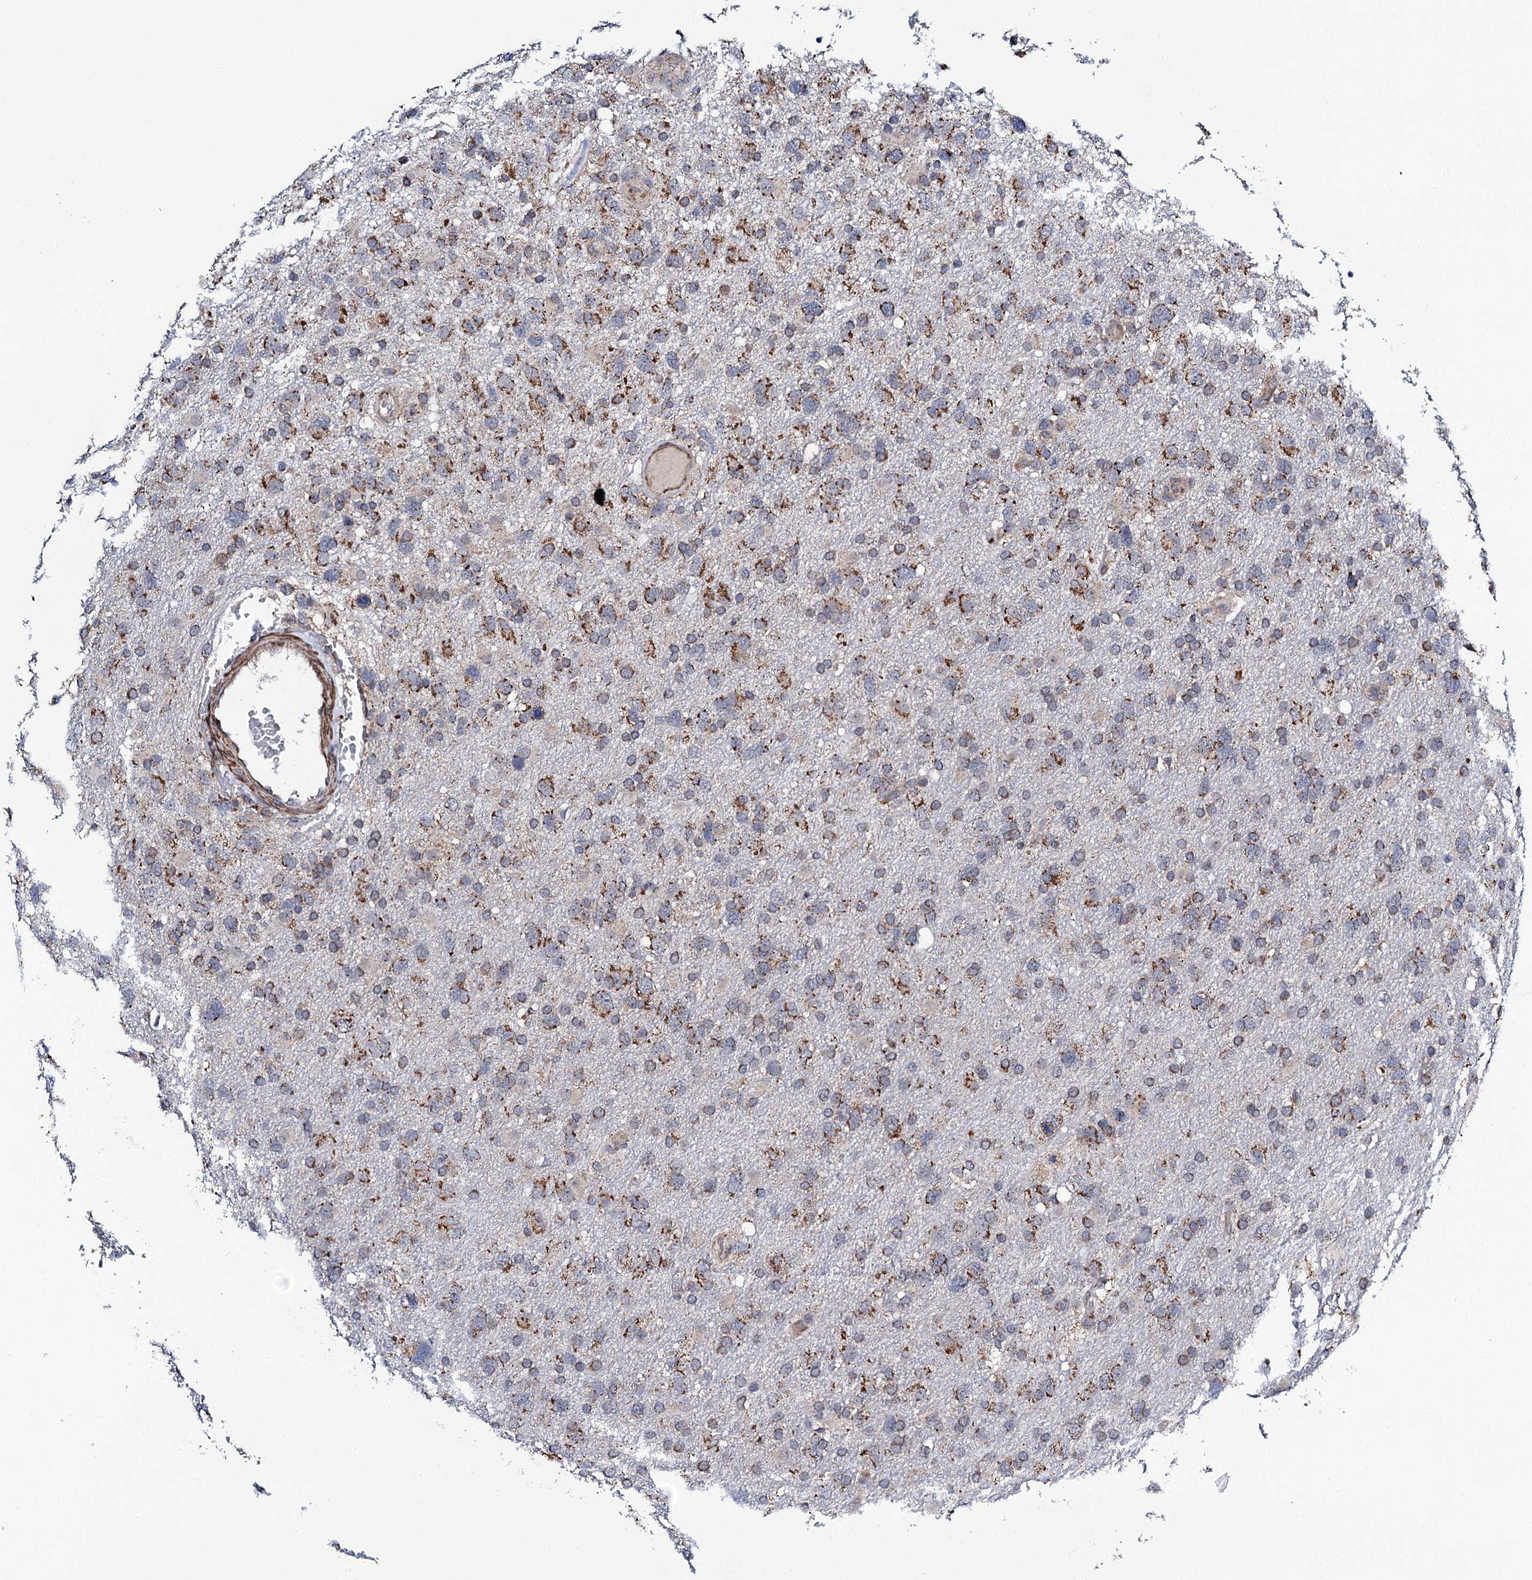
{"staining": {"intensity": "moderate", "quantity": ">75%", "location": "cytoplasmic/membranous"}, "tissue": "glioma", "cell_type": "Tumor cells", "image_type": "cancer", "snomed": [{"axis": "morphology", "description": "Glioma, malignant, High grade"}, {"axis": "topography", "description": "Brain"}], "caption": "IHC (DAB (3,3'-diaminobenzidine)) staining of malignant glioma (high-grade) exhibits moderate cytoplasmic/membranous protein expression in approximately >75% of tumor cells.", "gene": "COG4", "patient": {"sex": "male", "age": 61}}